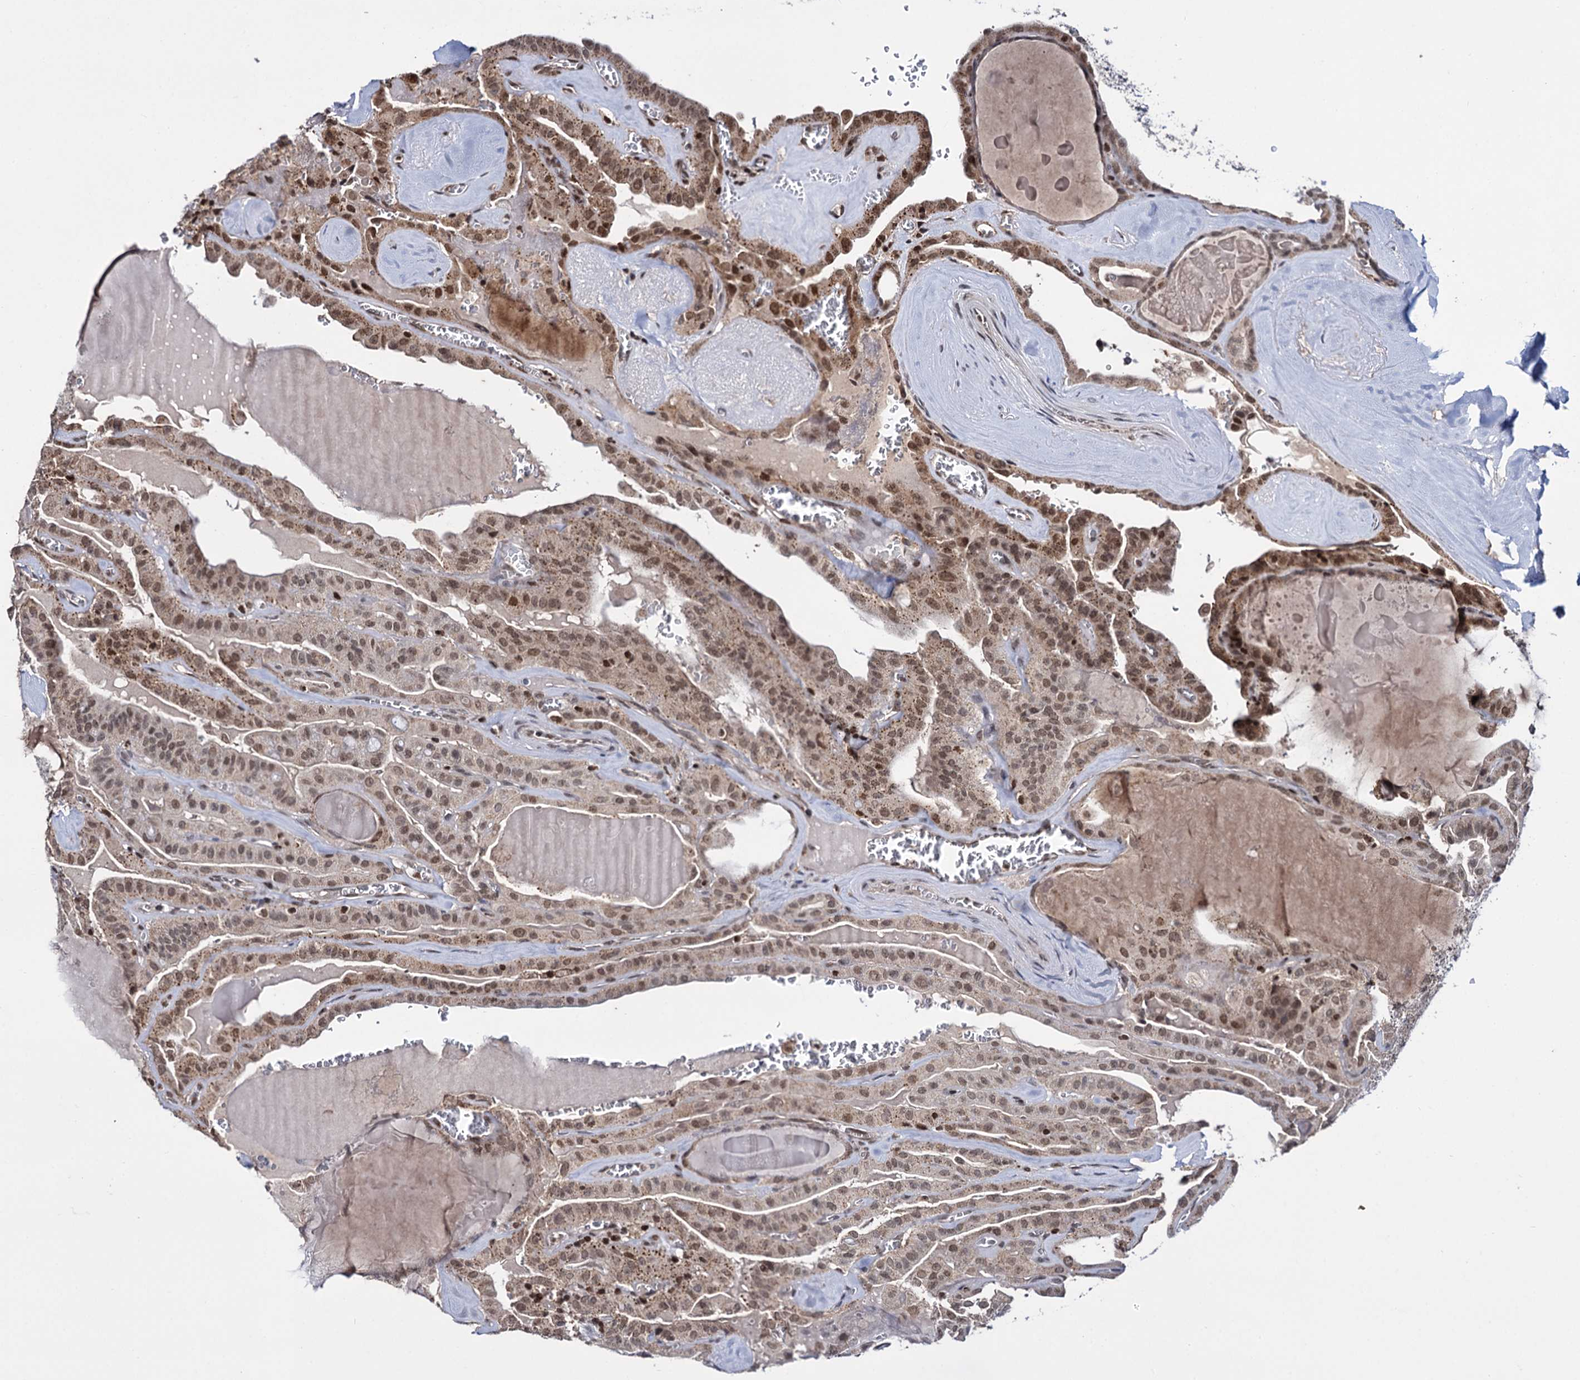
{"staining": {"intensity": "moderate", "quantity": ">75%", "location": "nuclear"}, "tissue": "thyroid cancer", "cell_type": "Tumor cells", "image_type": "cancer", "snomed": [{"axis": "morphology", "description": "Papillary adenocarcinoma, NOS"}, {"axis": "topography", "description": "Thyroid gland"}], "caption": "Moderate nuclear positivity is appreciated in approximately >75% of tumor cells in thyroid cancer (papillary adenocarcinoma).", "gene": "SMCHD1", "patient": {"sex": "male", "age": 52}}